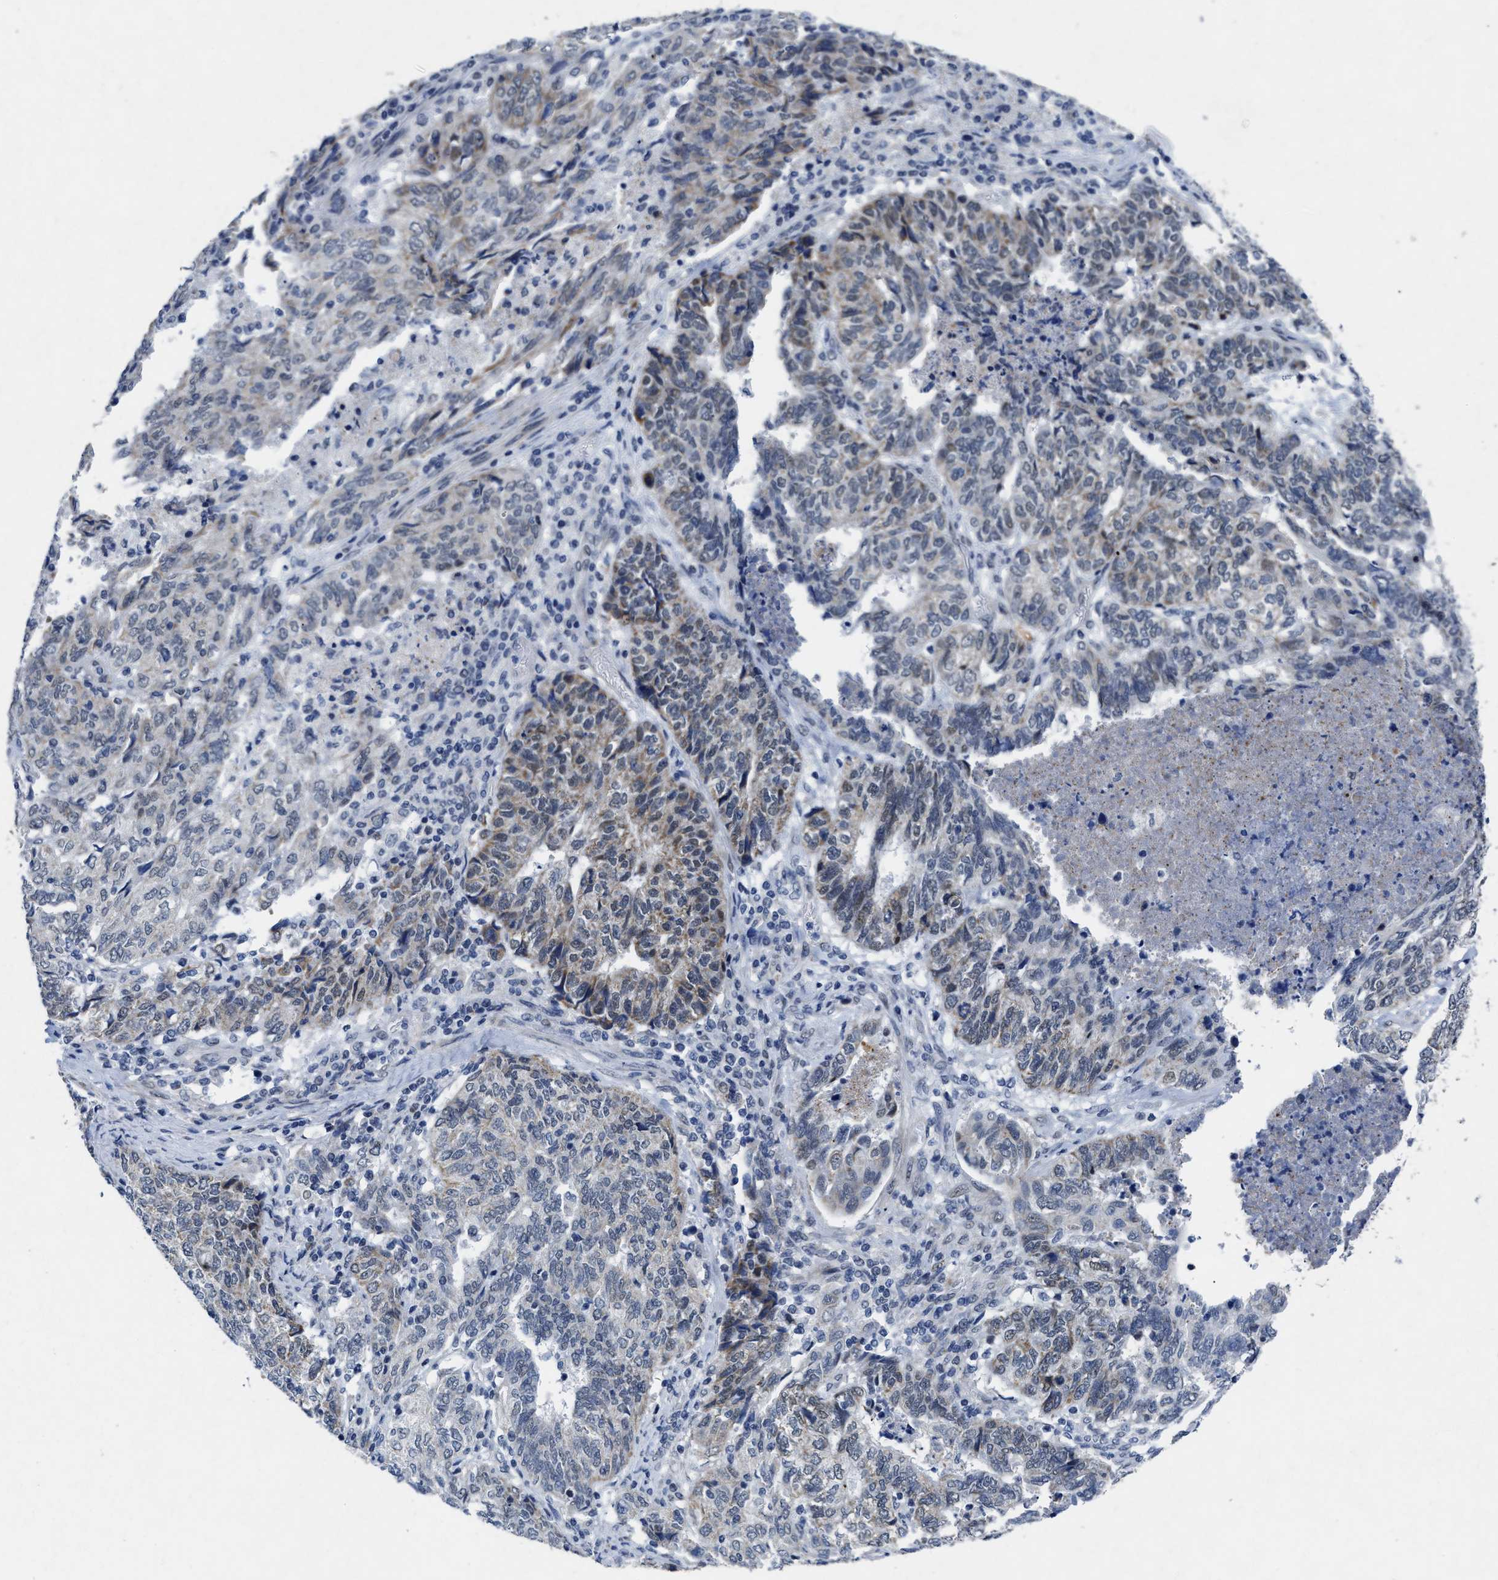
{"staining": {"intensity": "weak", "quantity": "25%-75%", "location": "cytoplasmic/membranous"}, "tissue": "endometrial cancer", "cell_type": "Tumor cells", "image_type": "cancer", "snomed": [{"axis": "morphology", "description": "Adenocarcinoma, NOS"}, {"axis": "topography", "description": "Endometrium"}], "caption": "Approximately 25%-75% of tumor cells in adenocarcinoma (endometrial) reveal weak cytoplasmic/membranous protein positivity as visualized by brown immunohistochemical staining.", "gene": "ID3", "patient": {"sex": "female", "age": 80}}